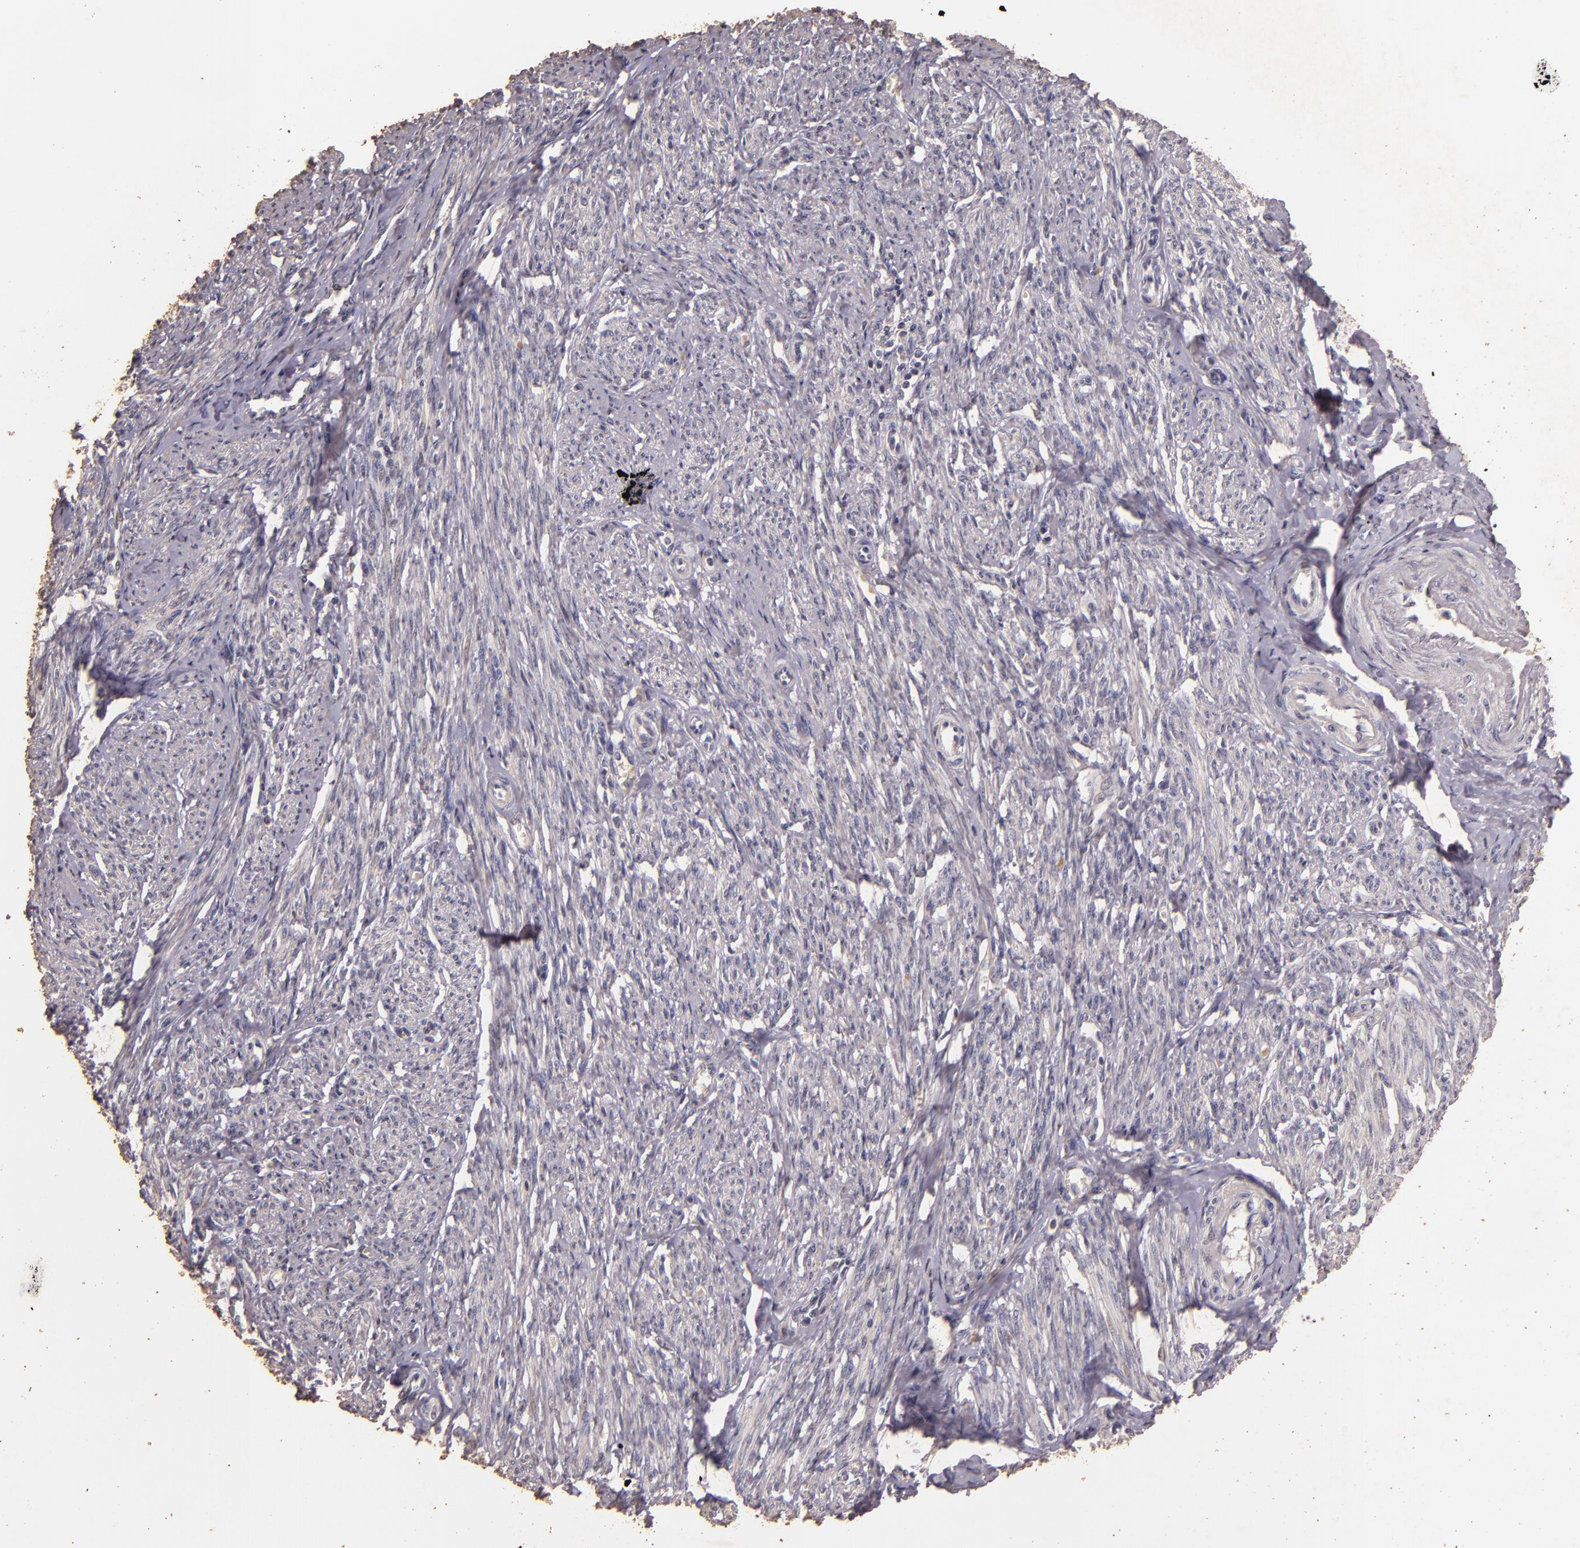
{"staining": {"intensity": "negative", "quantity": "none", "location": "none"}, "tissue": "smooth muscle", "cell_type": "Smooth muscle cells", "image_type": "normal", "snomed": [{"axis": "morphology", "description": "Normal tissue, NOS"}, {"axis": "topography", "description": "Smooth muscle"}, {"axis": "topography", "description": "Cervix"}], "caption": "Immunohistochemical staining of normal human smooth muscle exhibits no significant positivity in smooth muscle cells. (DAB immunohistochemistry, high magnification).", "gene": "BCL2L13", "patient": {"sex": "female", "age": 70}}